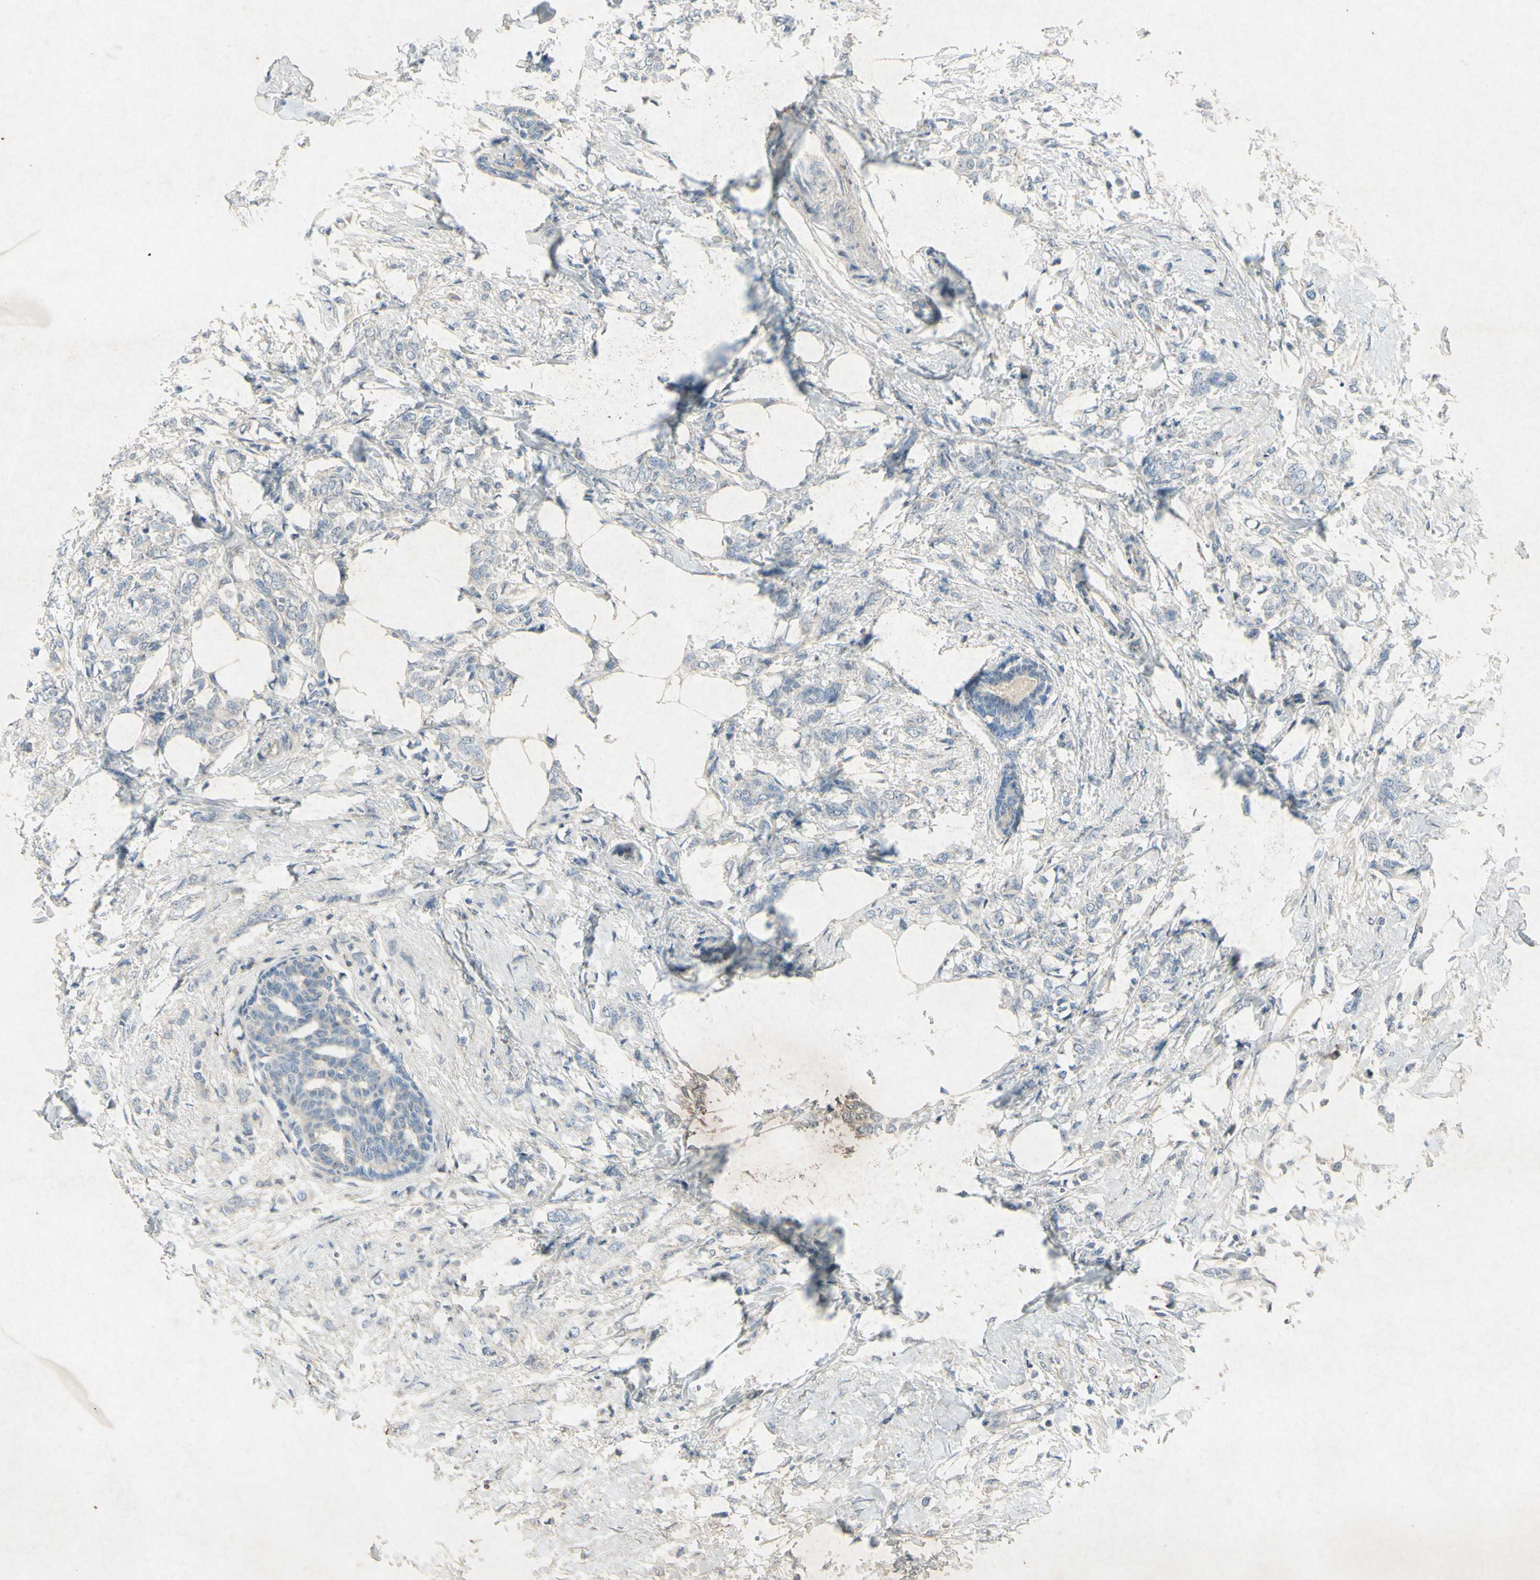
{"staining": {"intensity": "negative", "quantity": "none", "location": "none"}, "tissue": "breast cancer", "cell_type": "Tumor cells", "image_type": "cancer", "snomed": [{"axis": "morphology", "description": "Lobular carcinoma, in situ"}, {"axis": "morphology", "description": "Lobular carcinoma"}, {"axis": "topography", "description": "Breast"}], "caption": "The micrograph exhibits no staining of tumor cells in breast cancer (lobular carcinoma).", "gene": "SNAP91", "patient": {"sex": "female", "age": 41}}